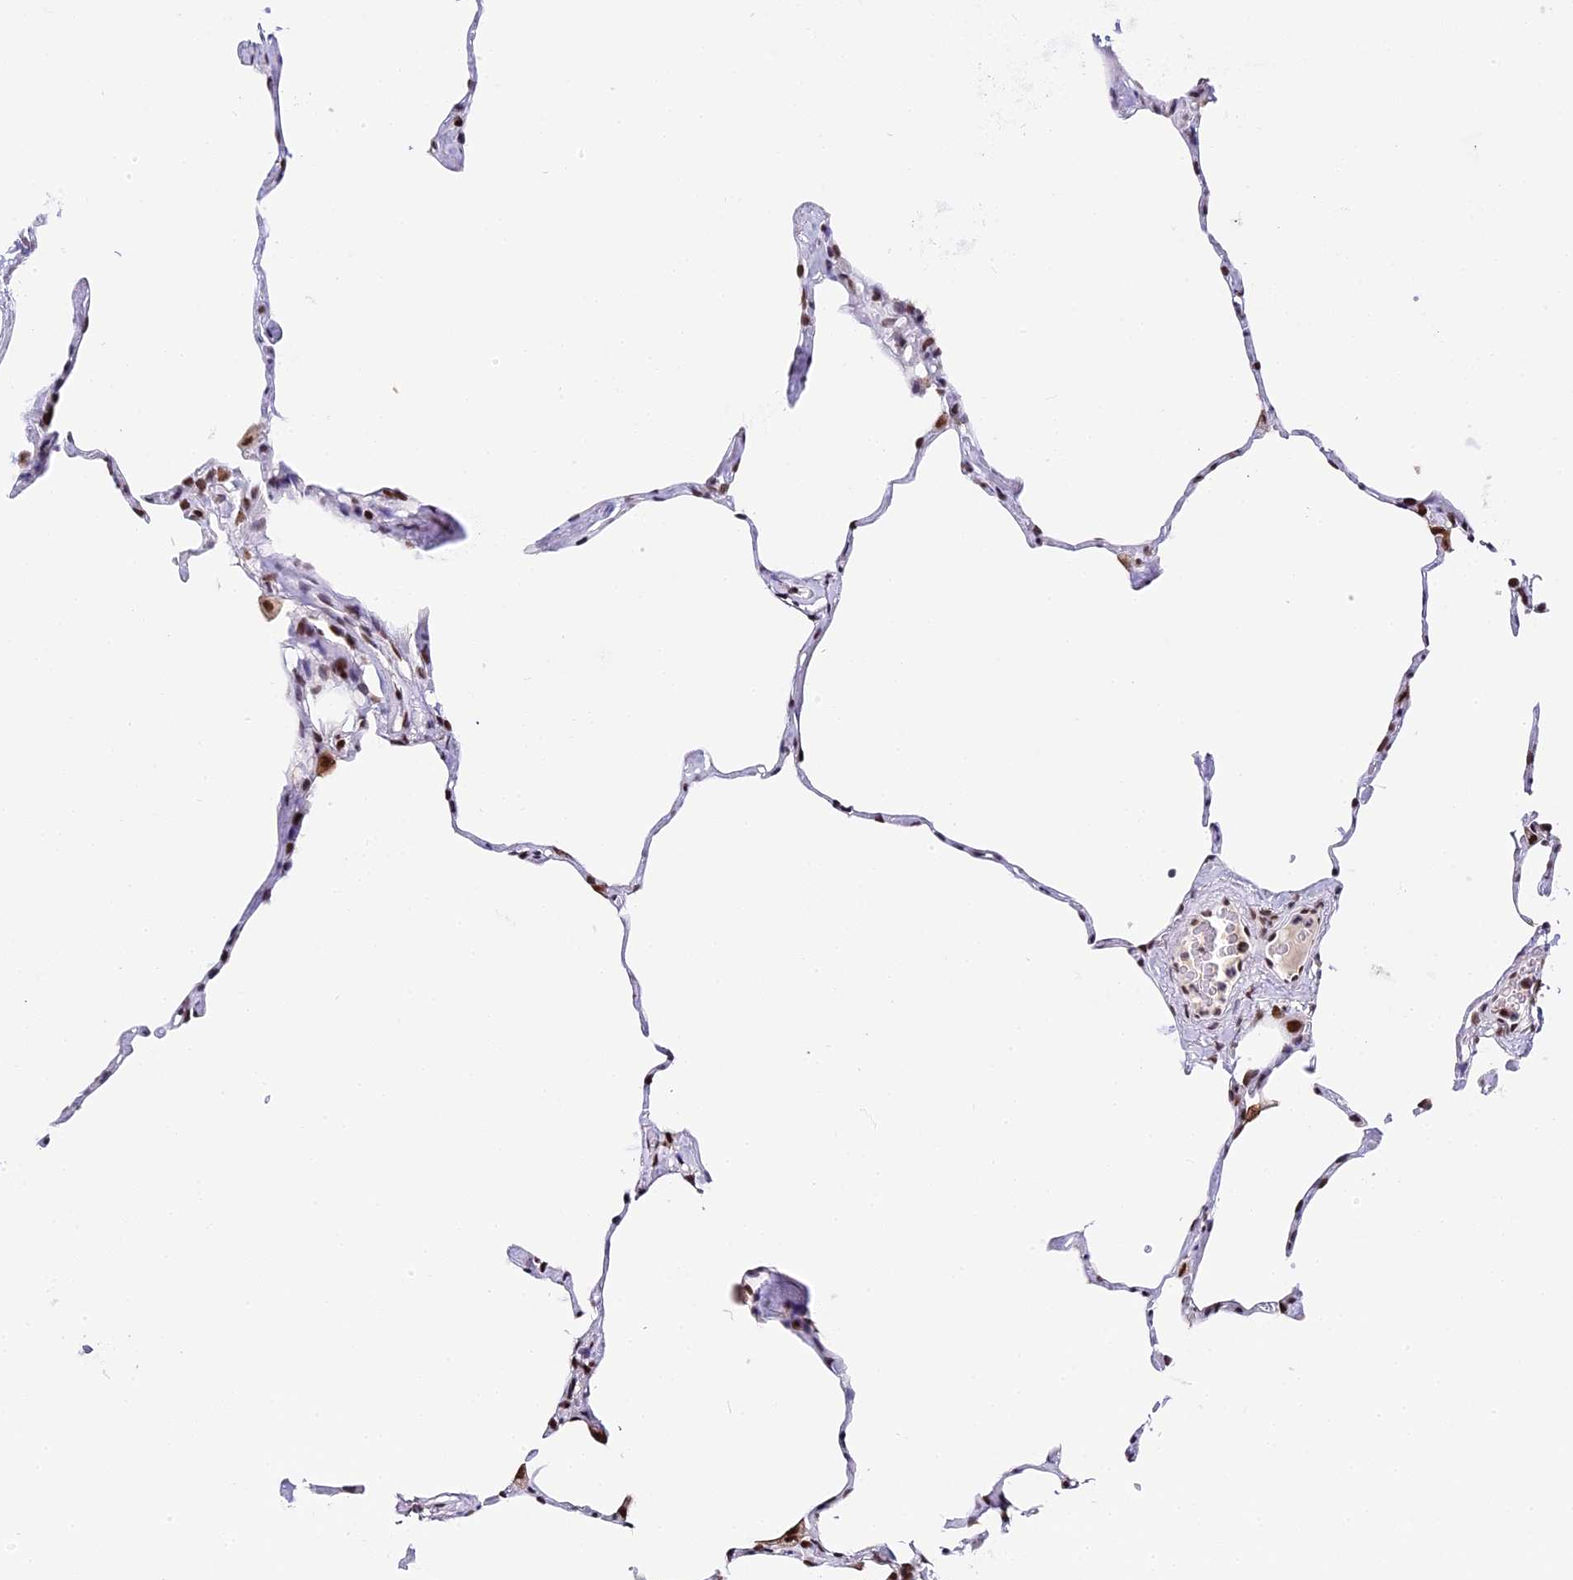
{"staining": {"intensity": "strong", "quantity": ">75%", "location": "nuclear"}, "tissue": "lung", "cell_type": "Alveolar cells", "image_type": "normal", "snomed": [{"axis": "morphology", "description": "Normal tissue, NOS"}, {"axis": "topography", "description": "Lung"}], "caption": "A photomicrograph showing strong nuclear expression in approximately >75% of alveolar cells in unremarkable lung, as visualized by brown immunohistochemical staining.", "gene": "SBNO1", "patient": {"sex": "male", "age": 65}}